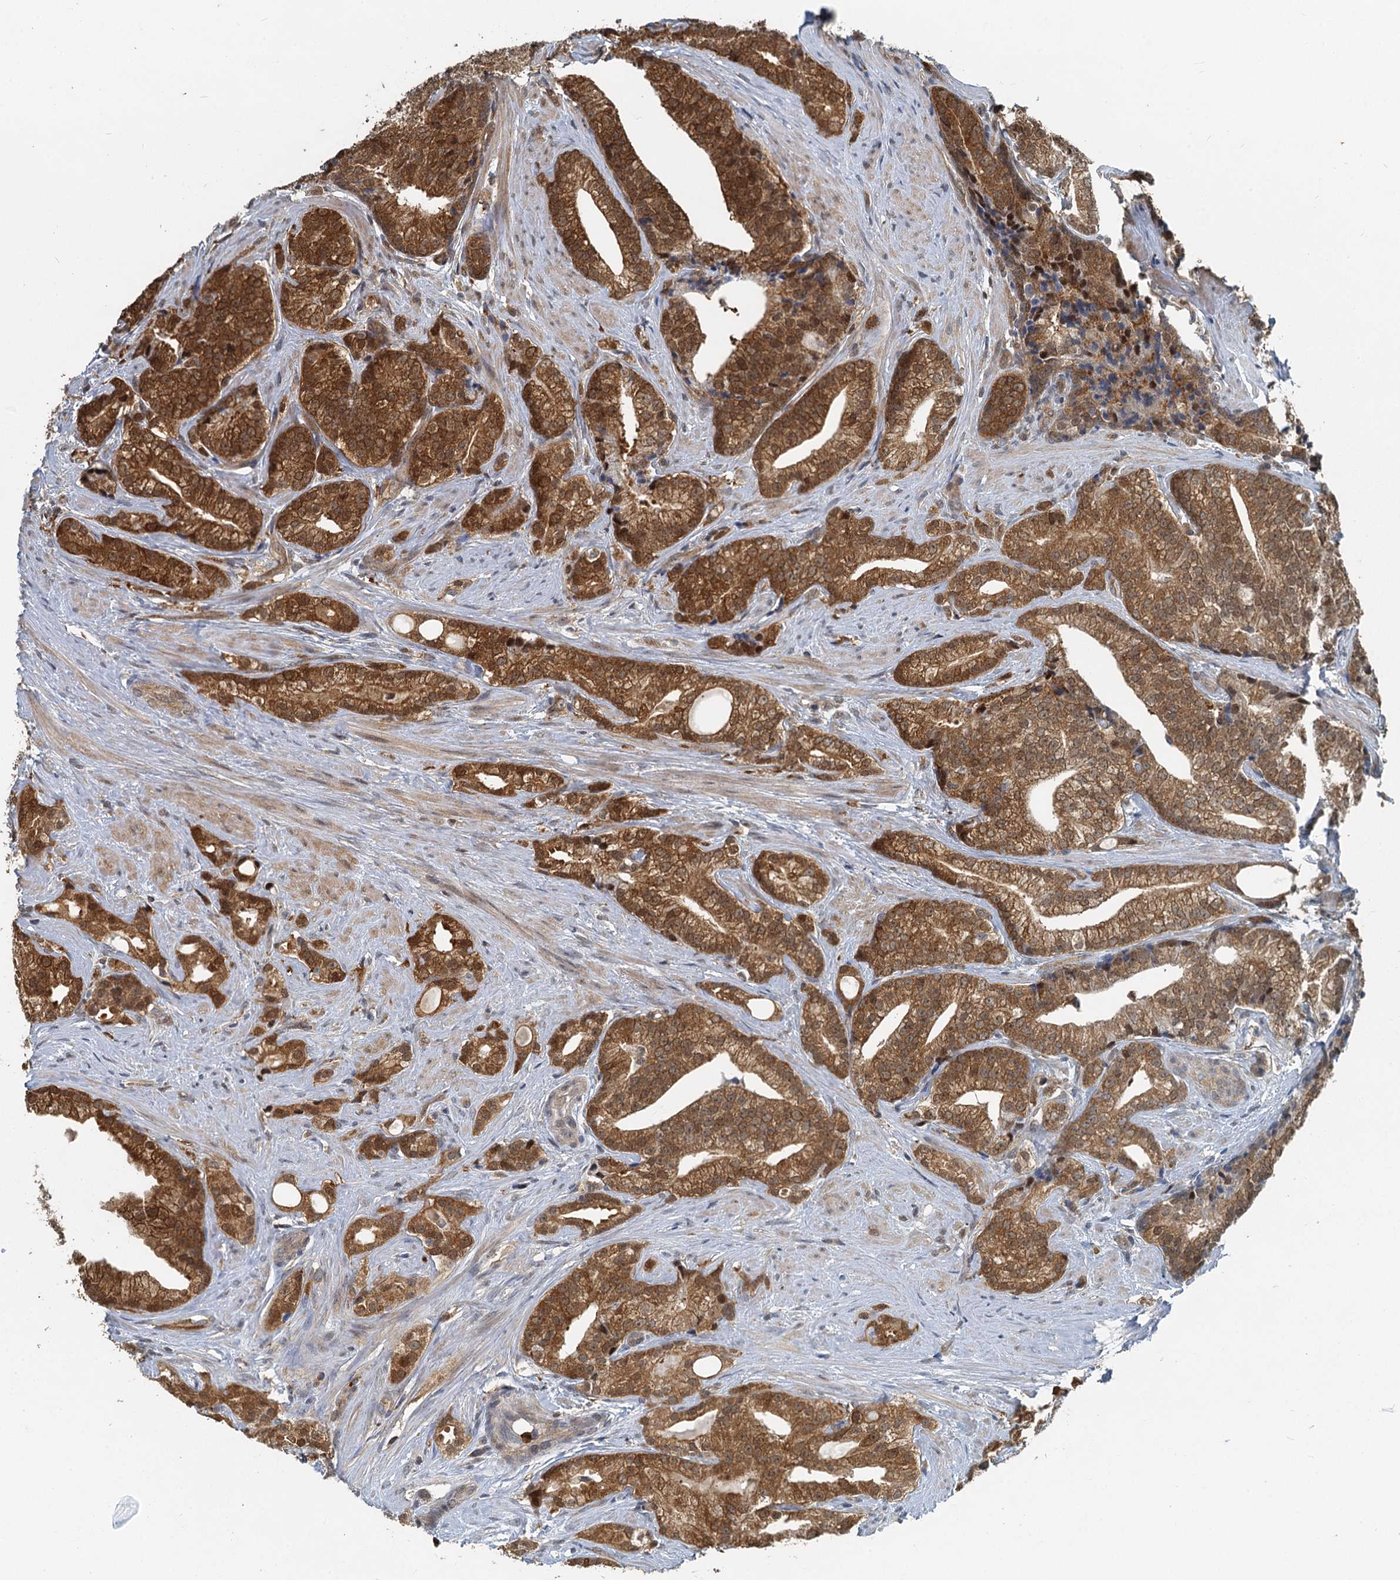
{"staining": {"intensity": "strong", "quantity": ">75%", "location": "cytoplasmic/membranous,nuclear"}, "tissue": "prostate cancer", "cell_type": "Tumor cells", "image_type": "cancer", "snomed": [{"axis": "morphology", "description": "Adenocarcinoma, Low grade"}, {"axis": "topography", "description": "Prostate"}], "caption": "This photomicrograph demonstrates immunohistochemistry (IHC) staining of human prostate low-grade adenocarcinoma, with high strong cytoplasmic/membranous and nuclear expression in approximately >75% of tumor cells.", "gene": "GPI", "patient": {"sex": "male", "age": 71}}